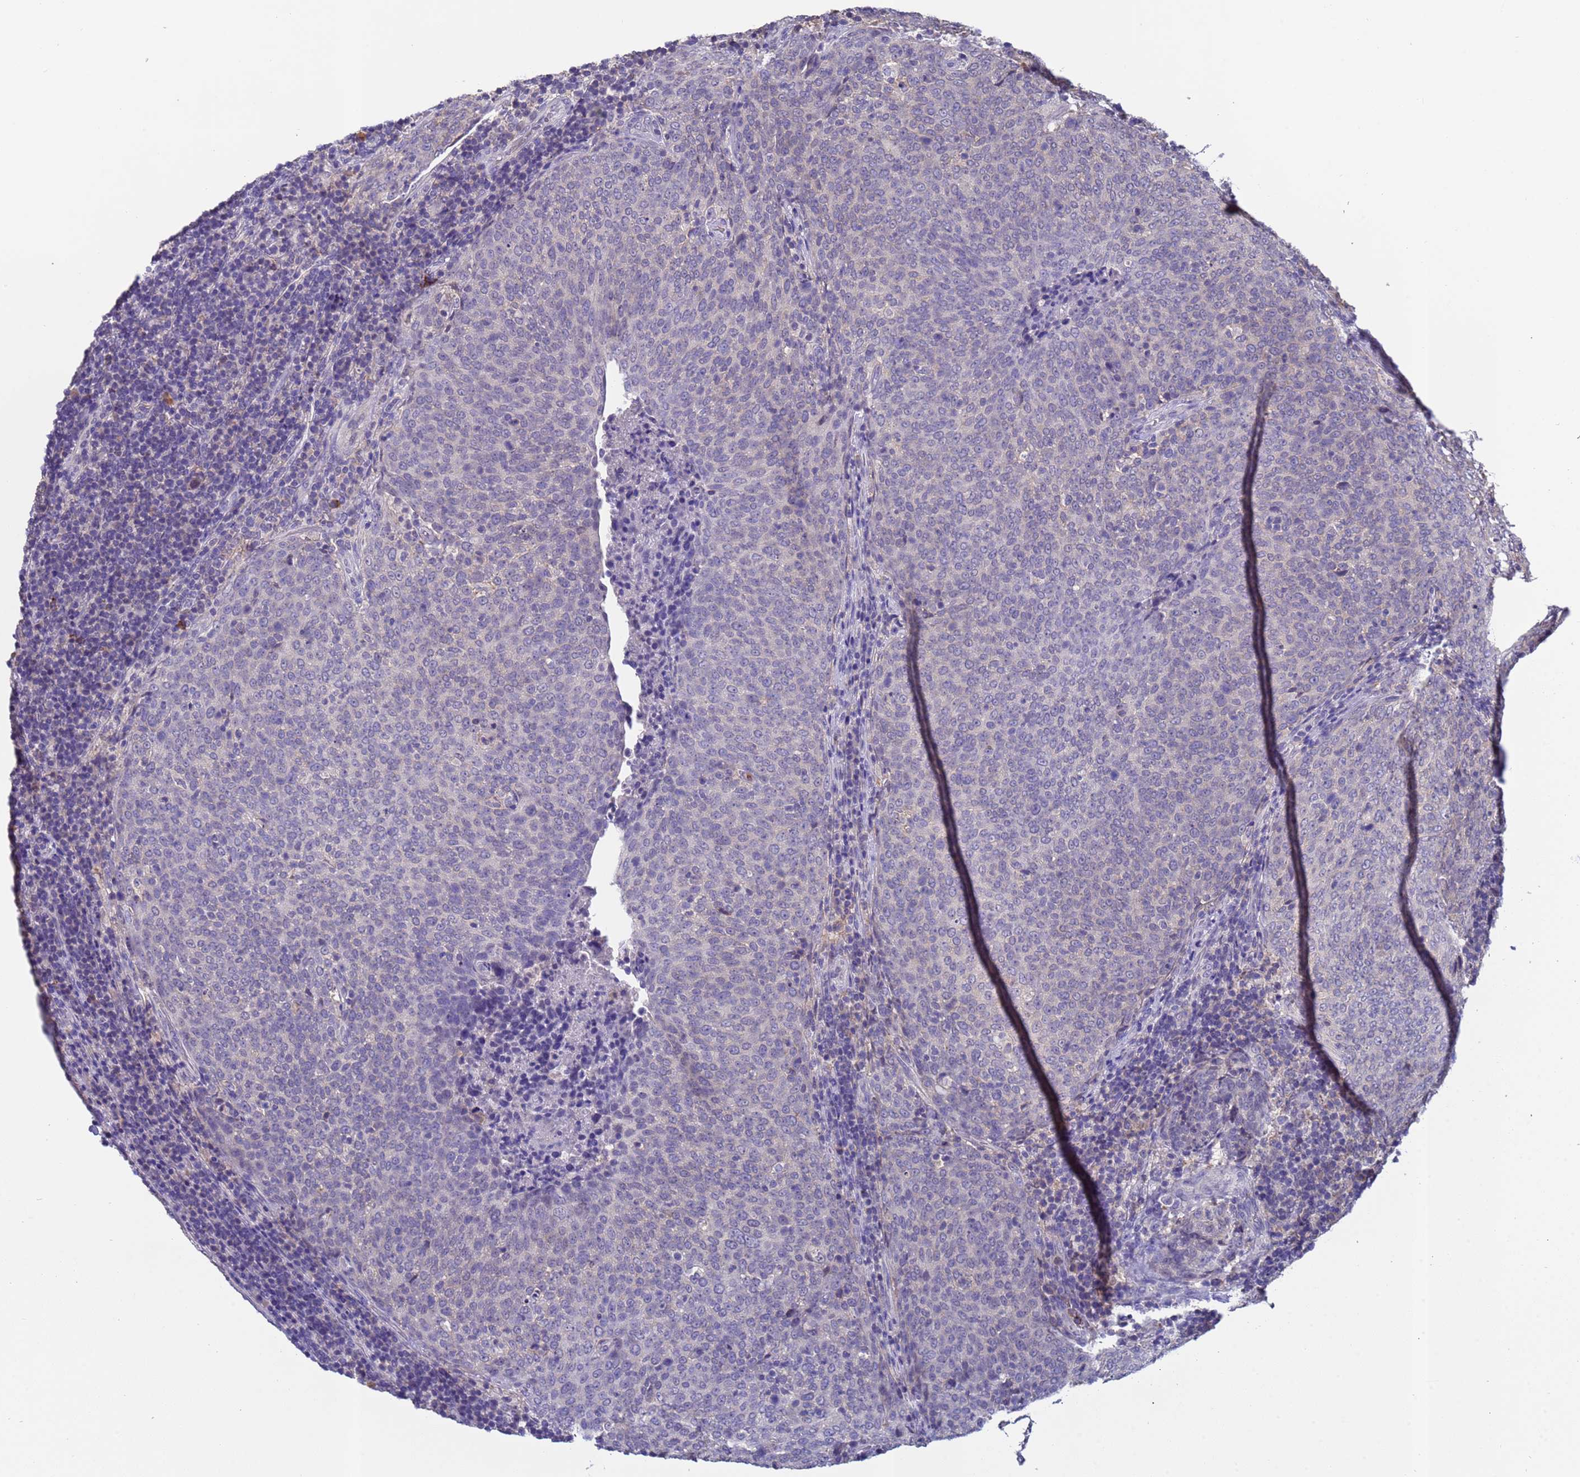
{"staining": {"intensity": "negative", "quantity": "none", "location": "none"}, "tissue": "head and neck cancer", "cell_type": "Tumor cells", "image_type": "cancer", "snomed": [{"axis": "morphology", "description": "Squamous cell carcinoma, NOS"}, {"axis": "morphology", "description": "Squamous cell carcinoma, metastatic, NOS"}, {"axis": "topography", "description": "Lymph node"}, {"axis": "topography", "description": "Head-Neck"}], "caption": "A micrograph of head and neck cancer (metastatic squamous cell carcinoma) stained for a protein displays no brown staining in tumor cells. The staining was performed using DAB to visualize the protein expression in brown, while the nuclei were stained in blue with hematoxylin (Magnification: 20x).", "gene": "ZNF248", "patient": {"sex": "male", "age": 62}}